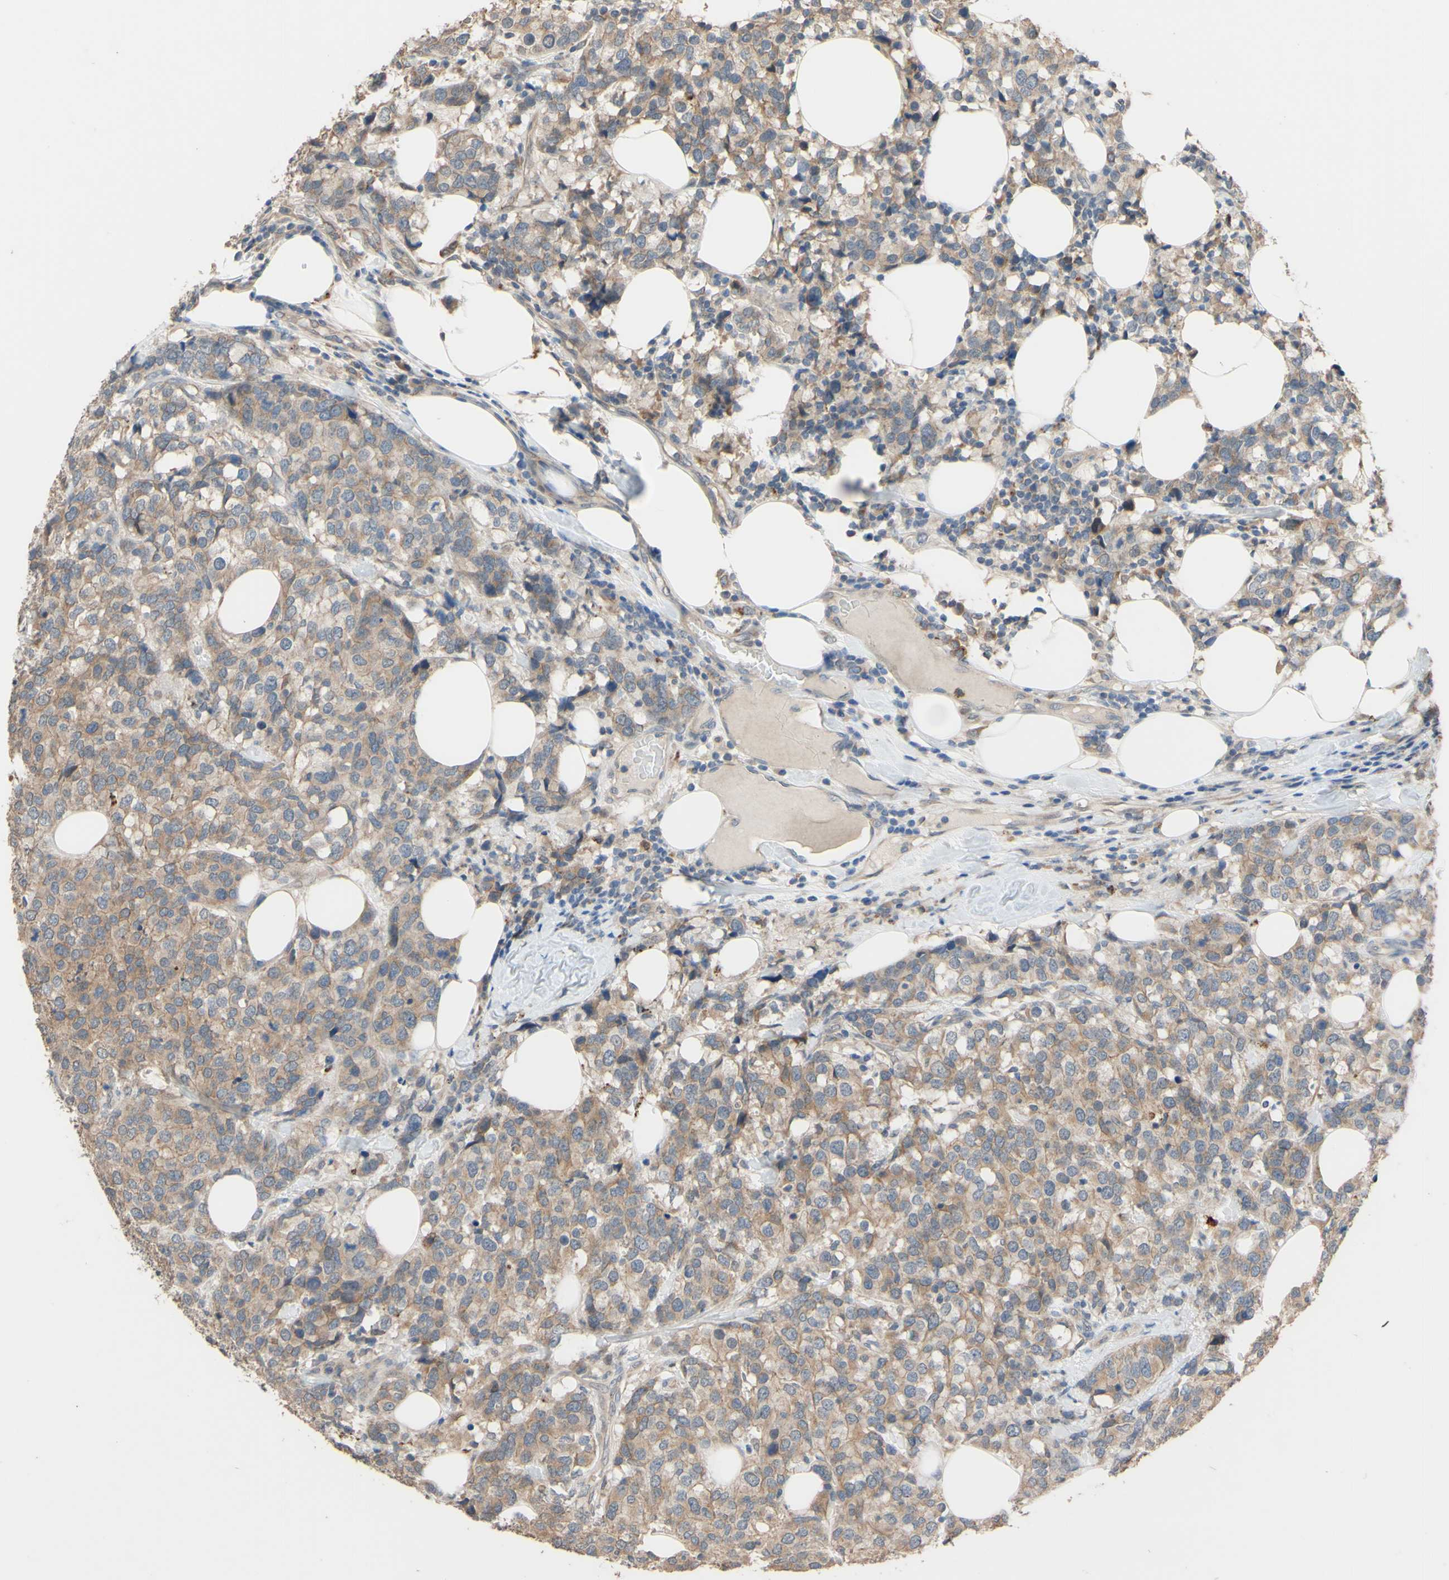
{"staining": {"intensity": "weak", "quantity": ">75%", "location": "cytoplasmic/membranous"}, "tissue": "breast cancer", "cell_type": "Tumor cells", "image_type": "cancer", "snomed": [{"axis": "morphology", "description": "Lobular carcinoma"}, {"axis": "topography", "description": "Breast"}], "caption": "A photomicrograph showing weak cytoplasmic/membranous staining in about >75% of tumor cells in lobular carcinoma (breast), as visualized by brown immunohistochemical staining.", "gene": "SMIM19", "patient": {"sex": "female", "age": 59}}